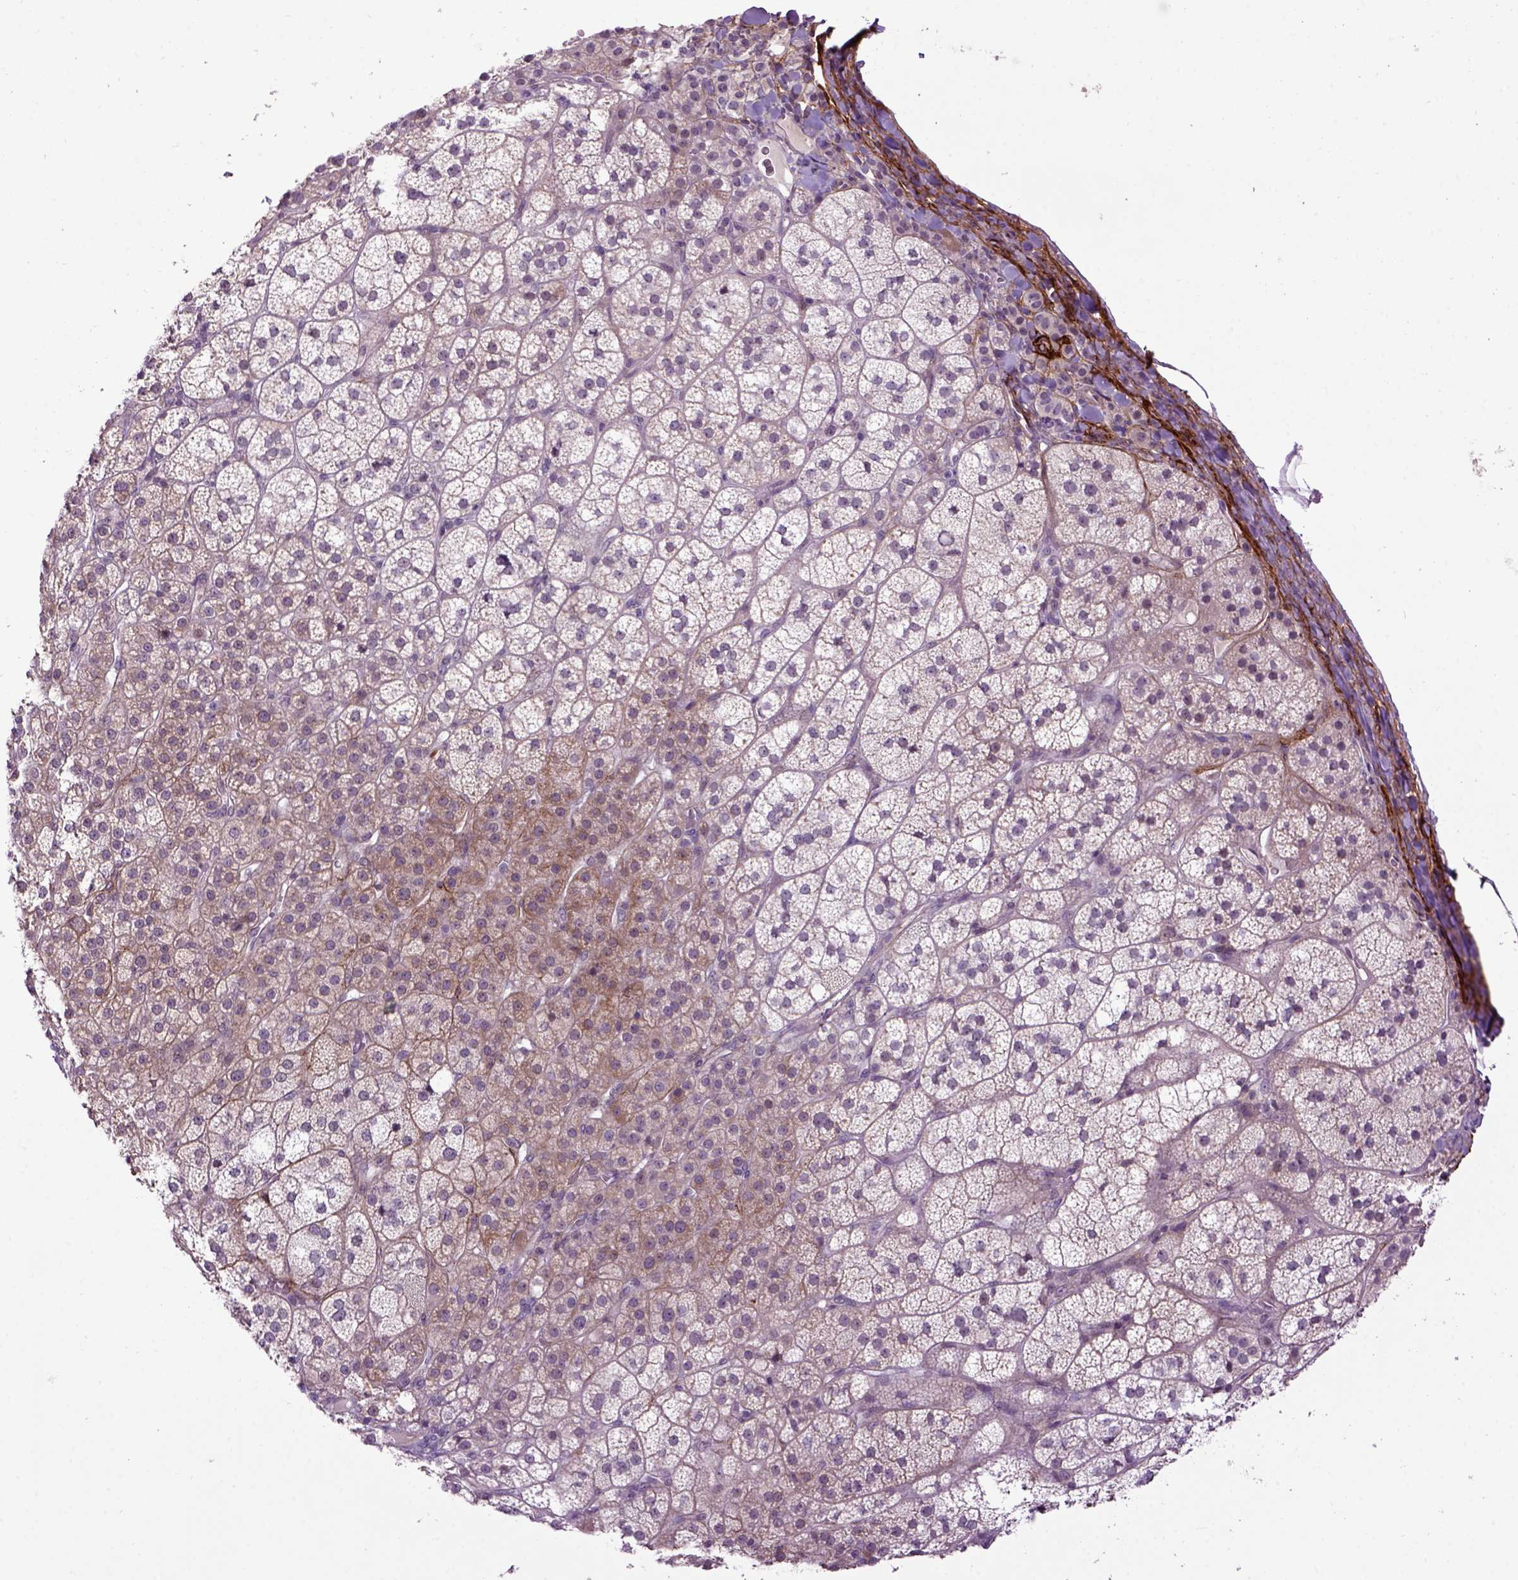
{"staining": {"intensity": "moderate", "quantity": "25%-75%", "location": "cytoplasmic/membranous"}, "tissue": "adrenal gland", "cell_type": "Glandular cells", "image_type": "normal", "snomed": [{"axis": "morphology", "description": "Normal tissue, NOS"}, {"axis": "topography", "description": "Adrenal gland"}], "caption": "The image displays immunohistochemical staining of normal adrenal gland. There is moderate cytoplasmic/membranous positivity is seen in about 25%-75% of glandular cells.", "gene": "EMILIN3", "patient": {"sex": "female", "age": 60}}